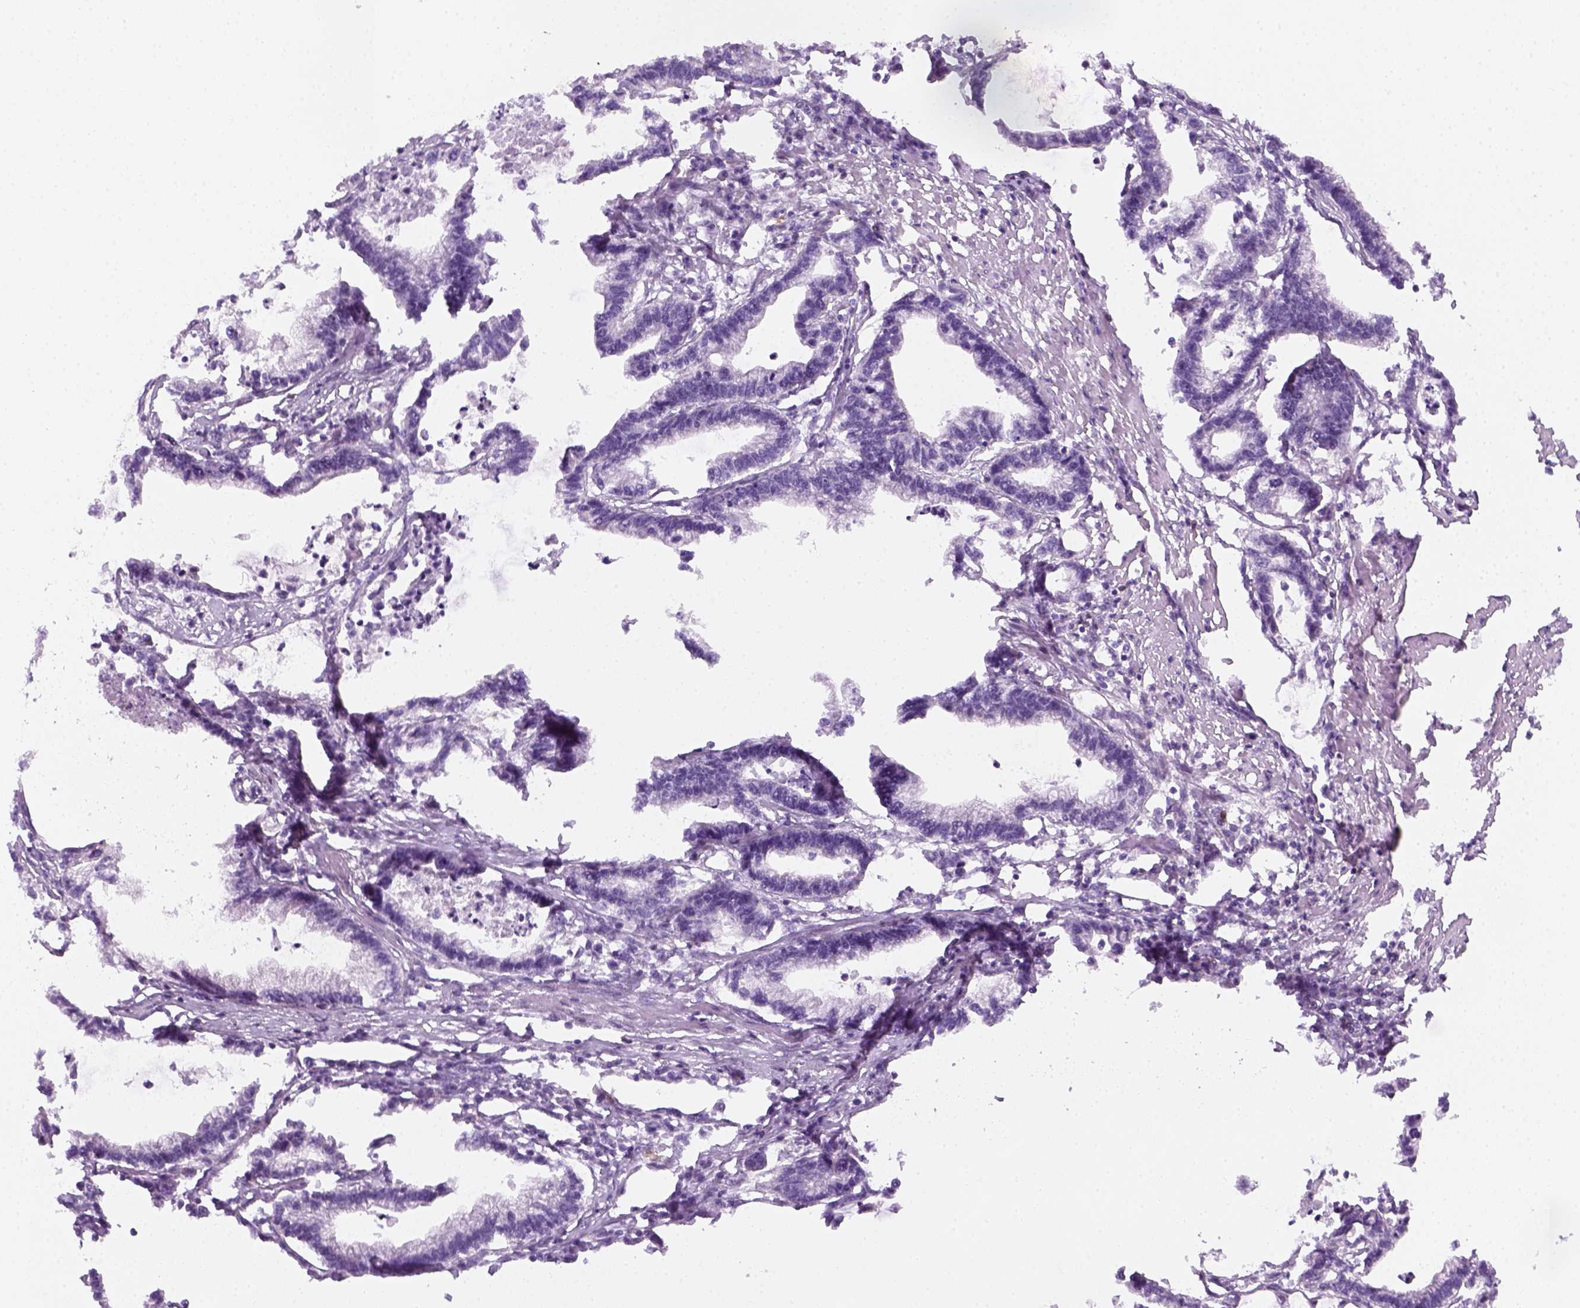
{"staining": {"intensity": "negative", "quantity": "none", "location": "none"}, "tissue": "stomach cancer", "cell_type": "Tumor cells", "image_type": "cancer", "snomed": [{"axis": "morphology", "description": "Adenocarcinoma, NOS"}, {"axis": "topography", "description": "Stomach"}], "caption": "IHC of stomach cancer (adenocarcinoma) demonstrates no positivity in tumor cells.", "gene": "AQP3", "patient": {"sex": "male", "age": 83}}